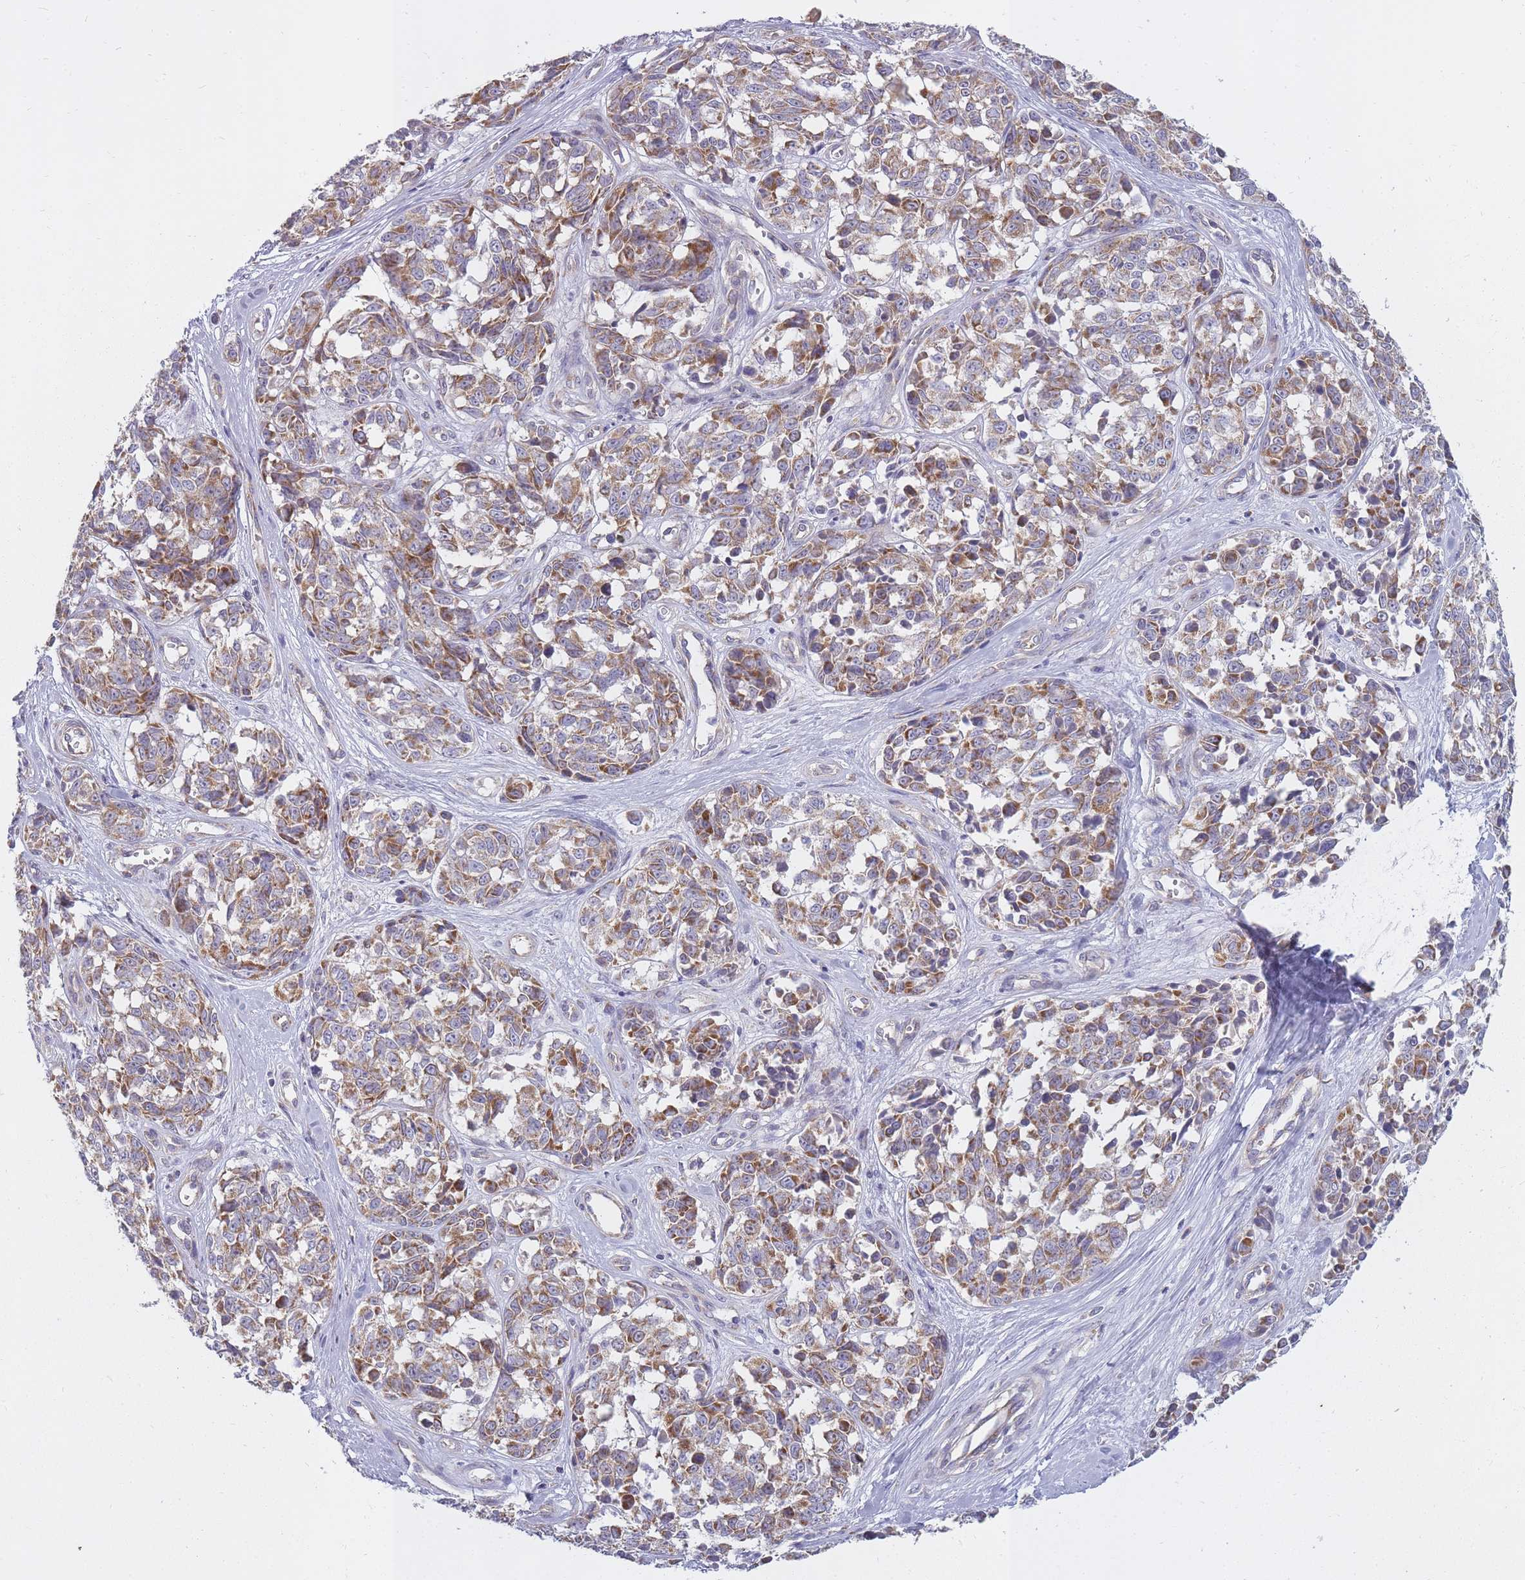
{"staining": {"intensity": "moderate", "quantity": ">75%", "location": "cytoplasmic/membranous"}, "tissue": "melanoma", "cell_type": "Tumor cells", "image_type": "cancer", "snomed": [{"axis": "morphology", "description": "Normal tissue, NOS"}, {"axis": "morphology", "description": "Malignant melanoma, NOS"}, {"axis": "topography", "description": "Skin"}], "caption": "The photomicrograph reveals immunohistochemical staining of melanoma. There is moderate cytoplasmic/membranous positivity is present in approximately >75% of tumor cells.", "gene": "ALKBH4", "patient": {"sex": "female", "age": 64}}